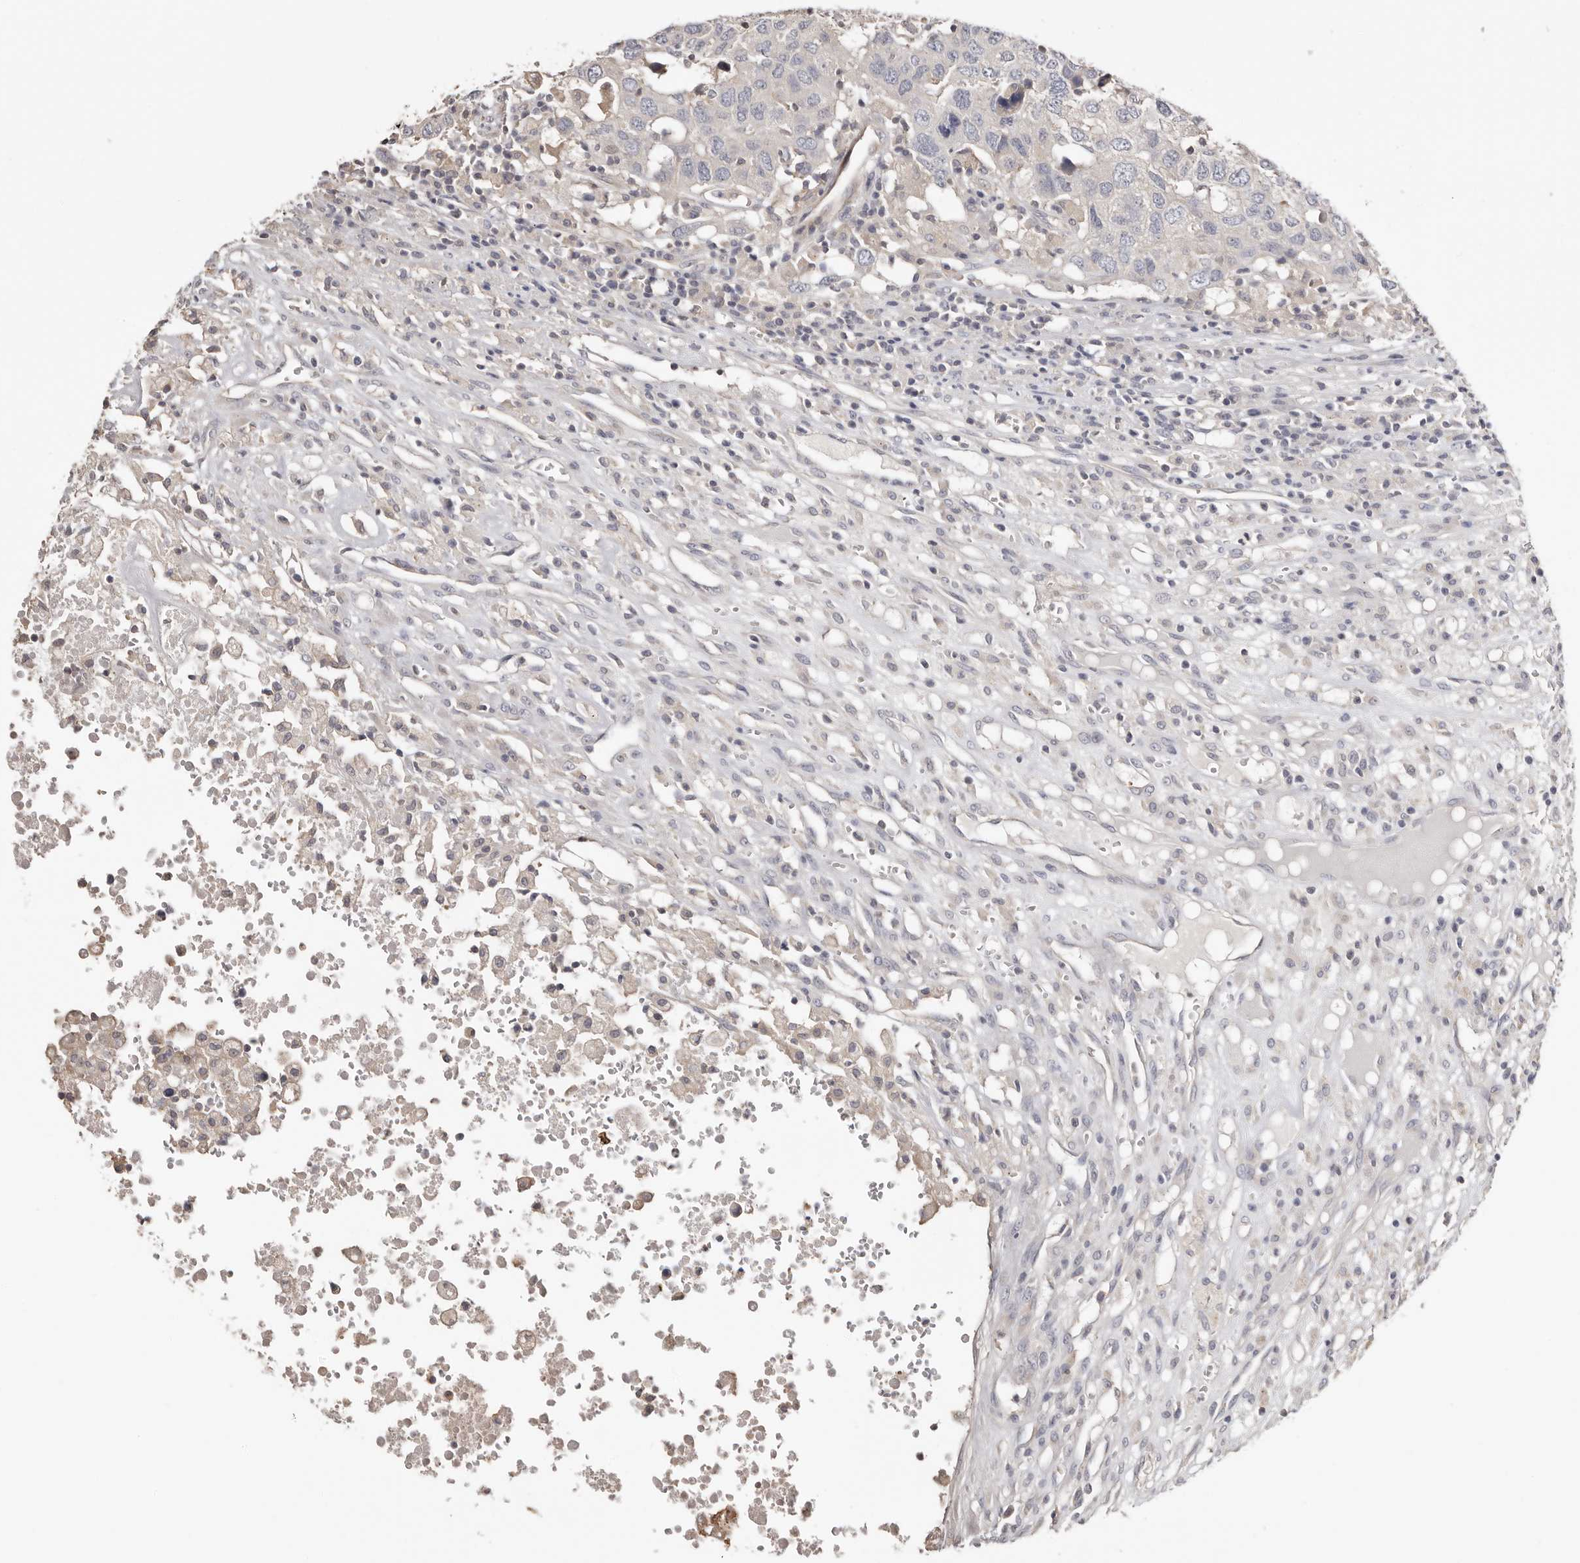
{"staining": {"intensity": "negative", "quantity": "none", "location": "none"}, "tissue": "head and neck cancer", "cell_type": "Tumor cells", "image_type": "cancer", "snomed": [{"axis": "morphology", "description": "Squamous cell carcinoma, NOS"}, {"axis": "topography", "description": "Head-Neck"}], "caption": "Protein analysis of squamous cell carcinoma (head and neck) shows no significant staining in tumor cells.", "gene": "S100A14", "patient": {"sex": "male", "age": 66}}